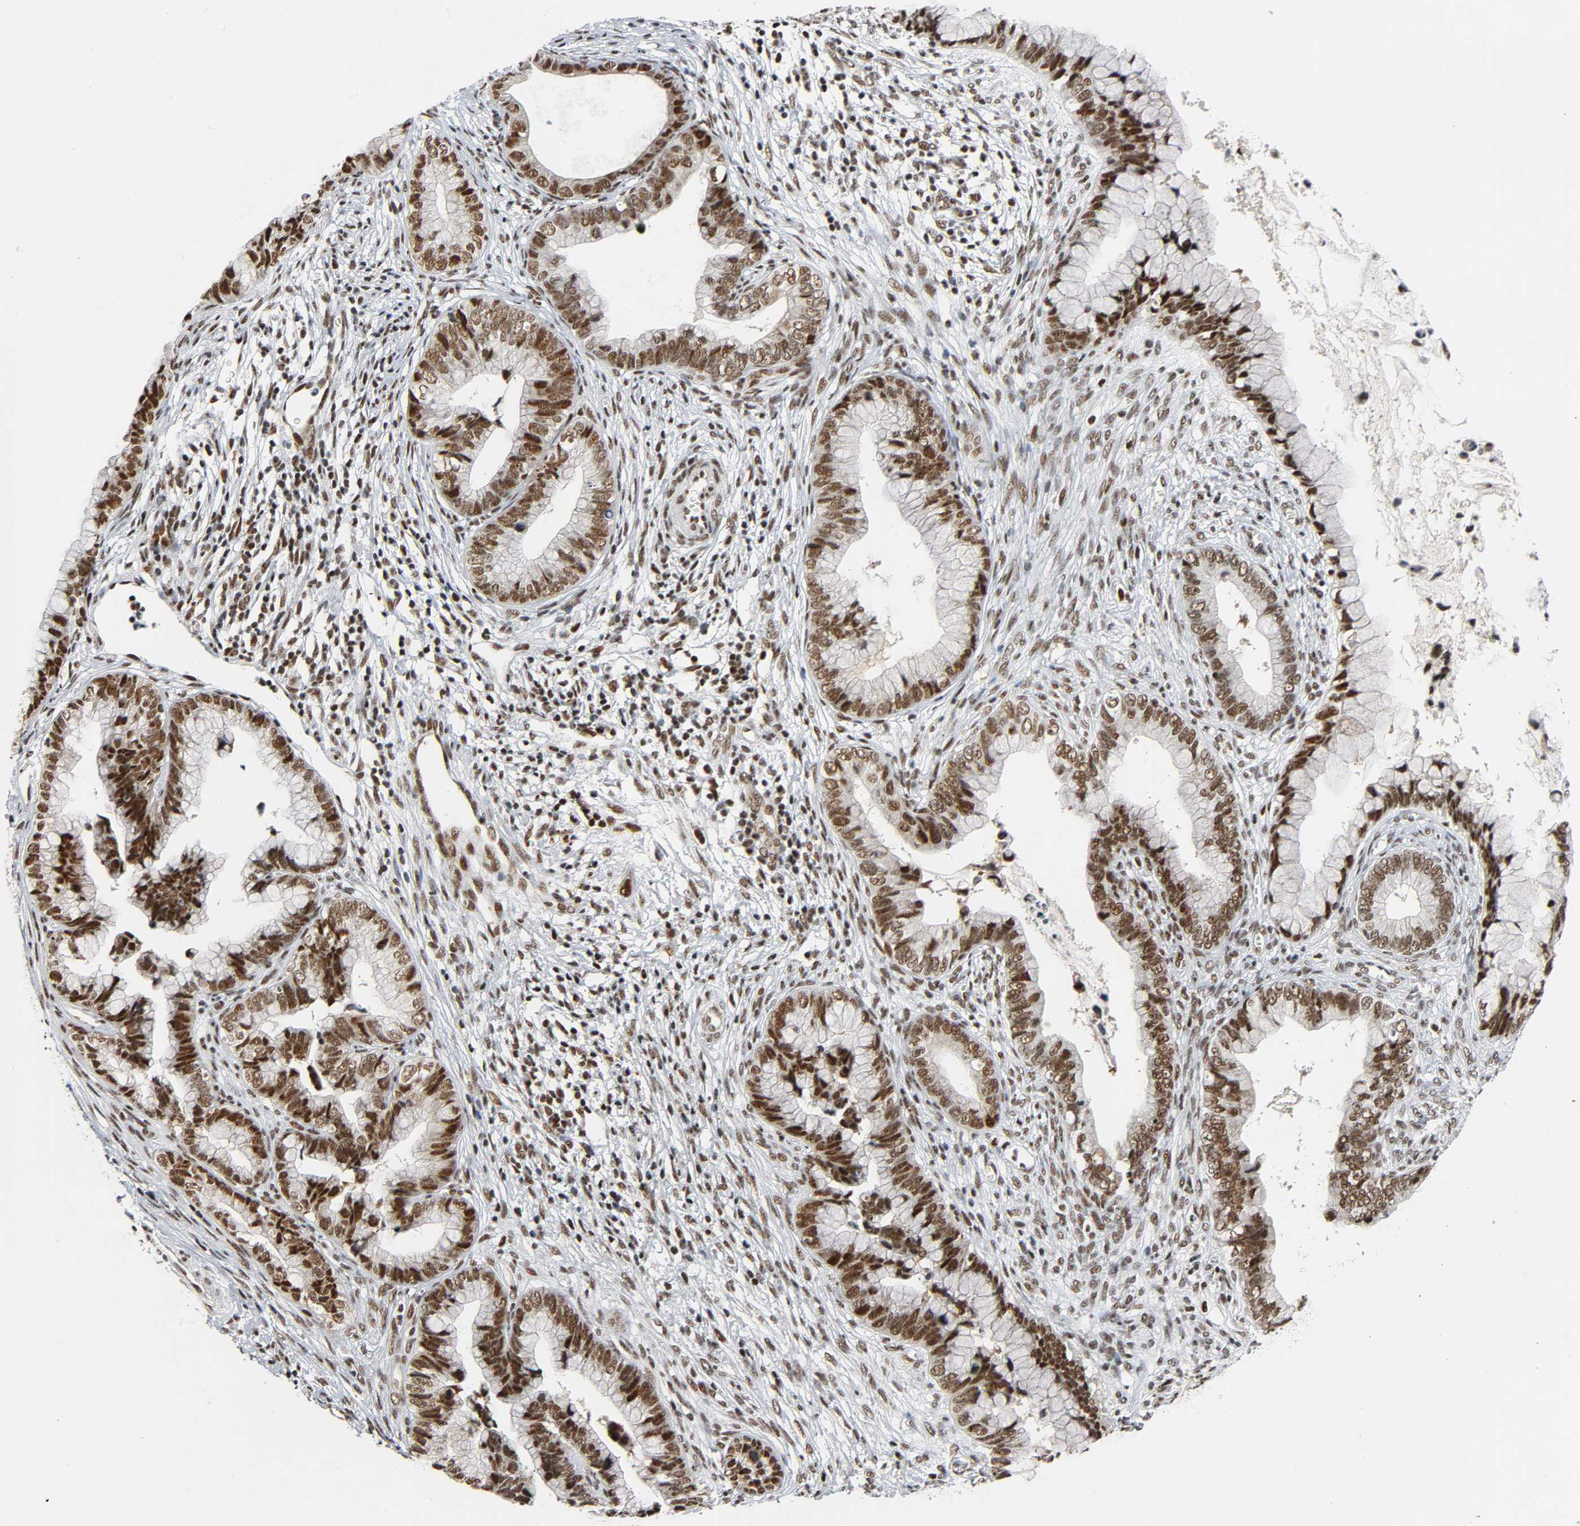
{"staining": {"intensity": "strong", "quantity": ">75%", "location": "nuclear"}, "tissue": "cervical cancer", "cell_type": "Tumor cells", "image_type": "cancer", "snomed": [{"axis": "morphology", "description": "Adenocarcinoma, NOS"}, {"axis": "topography", "description": "Cervix"}], "caption": "Approximately >75% of tumor cells in human cervical cancer reveal strong nuclear protein staining as visualized by brown immunohistochemical staining.", "gene": "CDK9", "patient": {"sex": "female", "age": 44}}